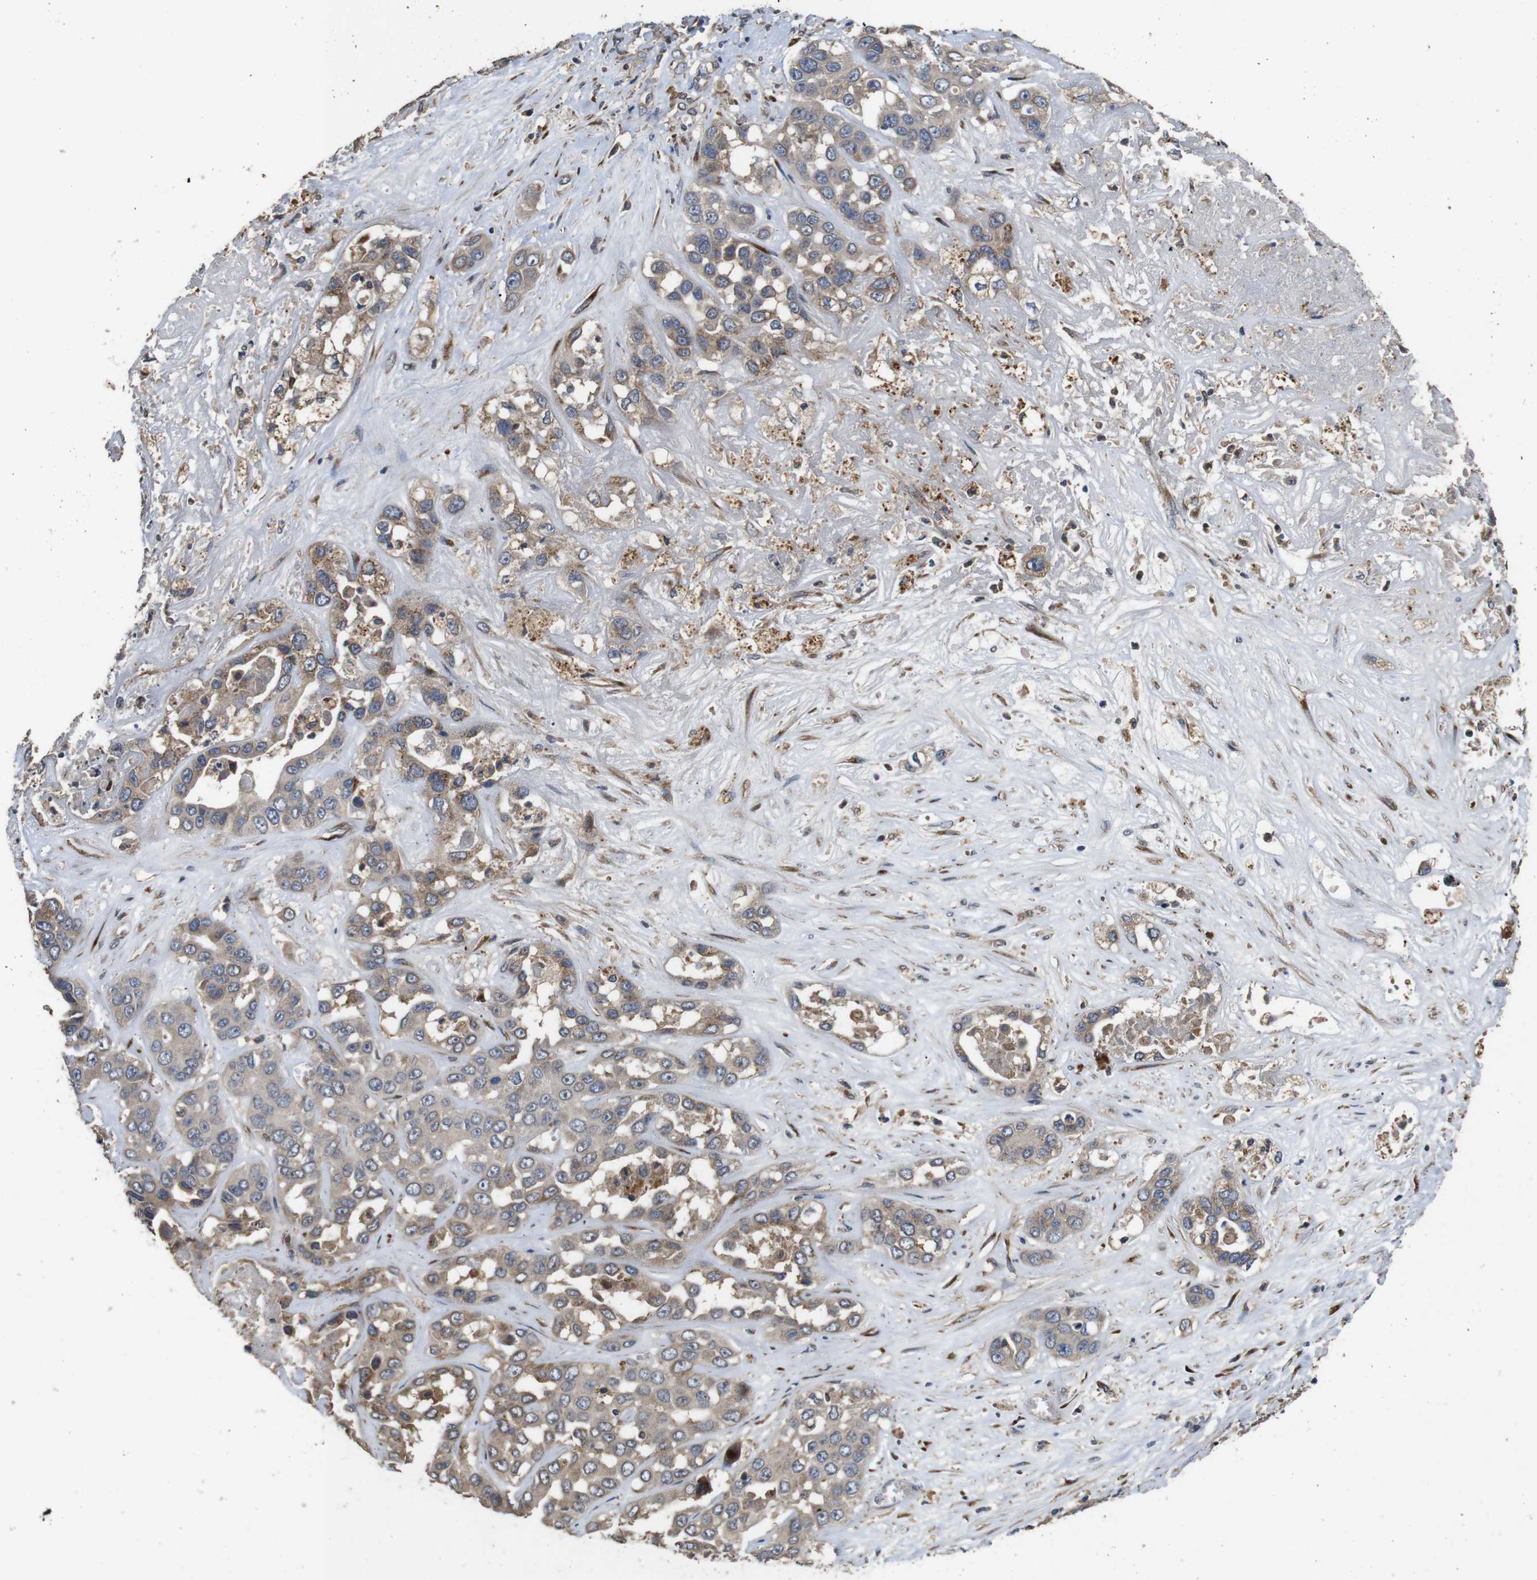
{"staining": {"intensity": "weak", "quantity": "25%-75%", "location": "cytoplasmic/membranous"}, "tissue": "liver cancer", "cell_type": "Tumor cells", "image_type": "cancer", "snomed": [{"axis": "morphology", "description": "Cholangiocarcinoma"}, {"axis": "topography", "description": "Liver"}], "caption": "Cholangiocarcinoma (liver) tissue demonstrates weak cytoplasmic/membranous positivity in approximately 25%-75% of tumor cells", "gene": "ARHGAP24", "patient": {"sex": "female", "age": 52}}